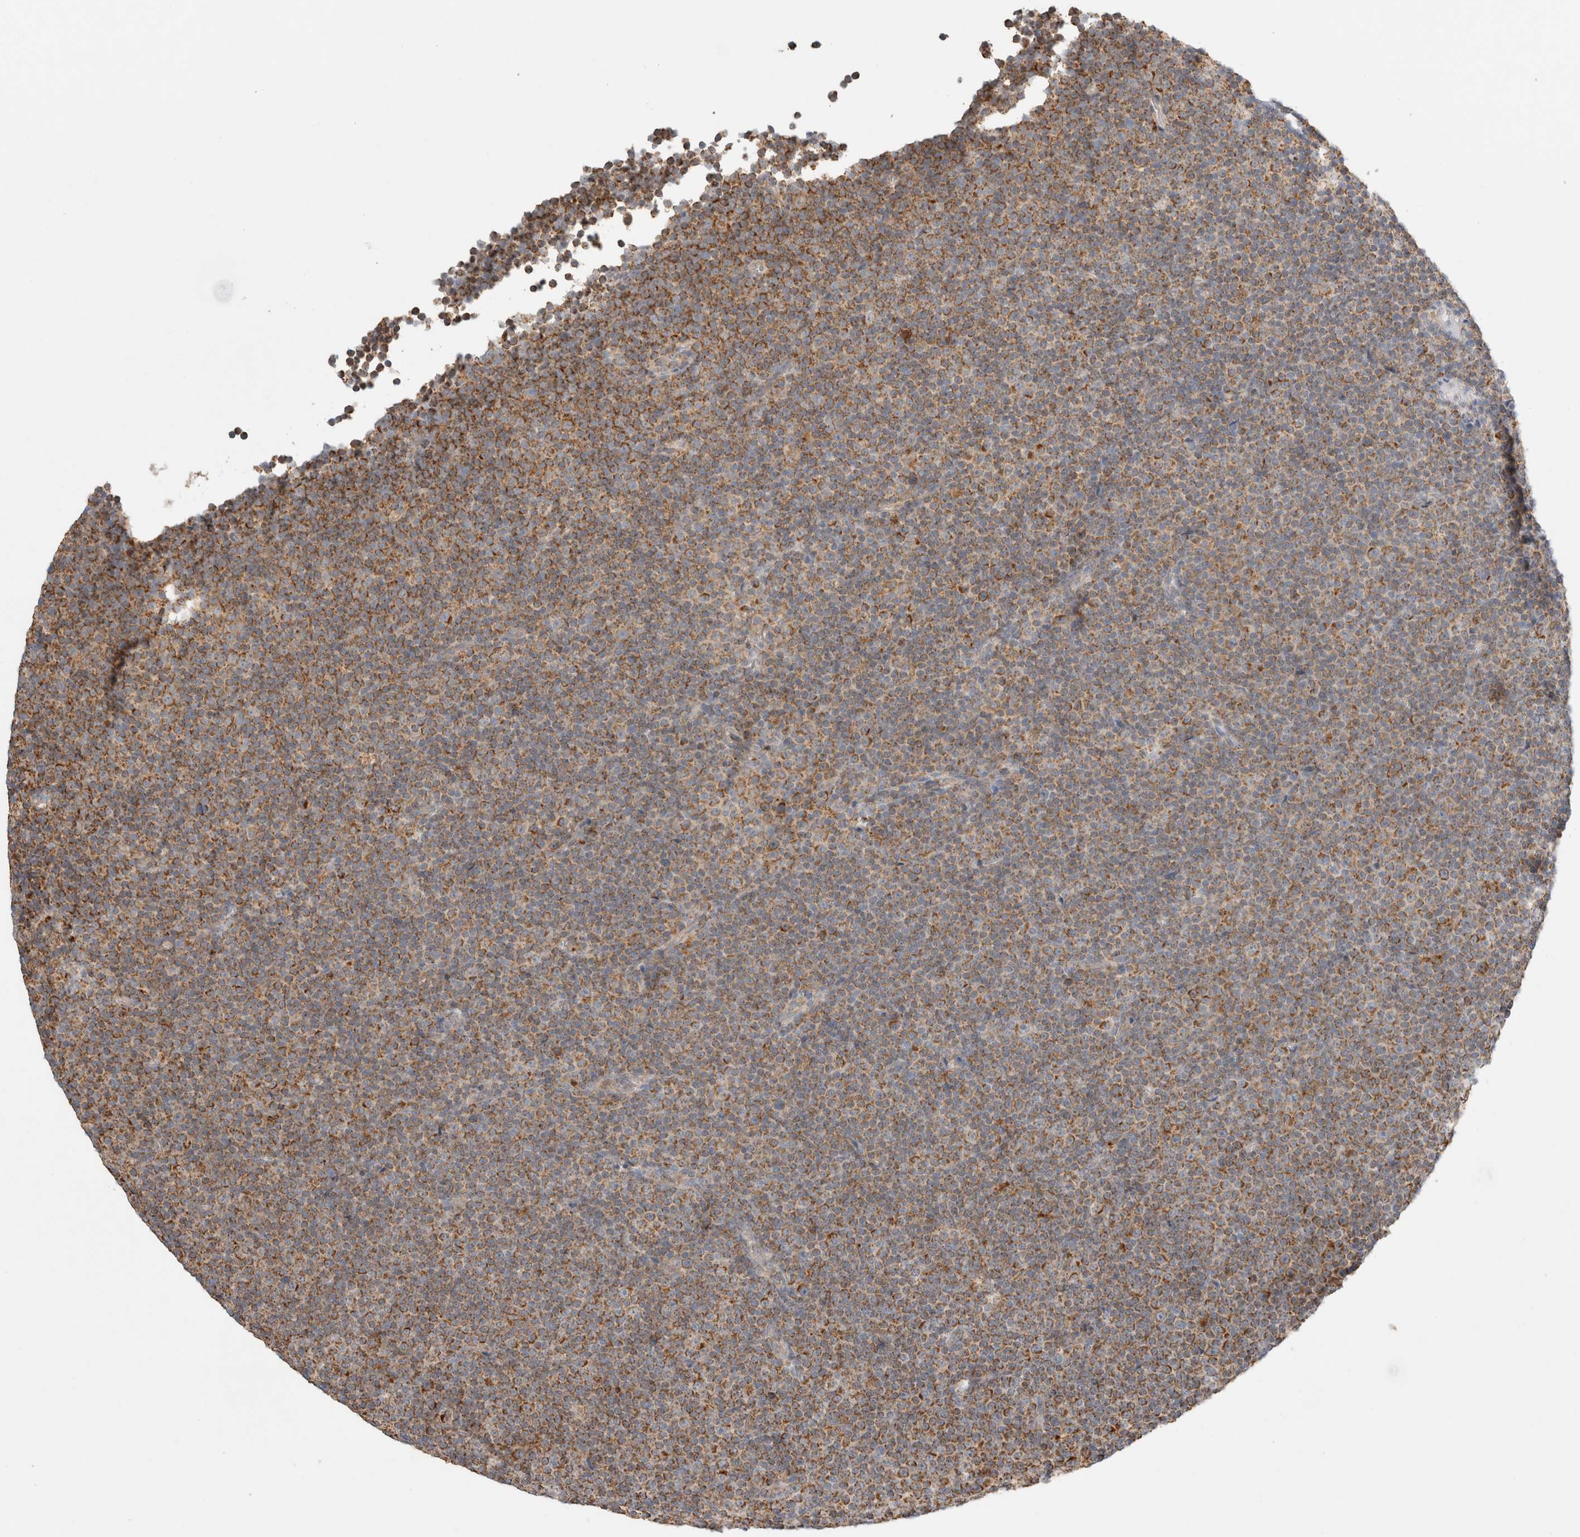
{"staining": {"intensity": "moderate", "quantity": ">75%", "location": "cytoplasmic/membranous"}, "tissue": "lymphoma", "cell_type": "Tumor cells", "image_type": "cancer", "snomed": [{"axis": "morphology", "description": "Malignant lymphoma, non-Hodgkin's type, Low grade"}, {"axis": "topography", "description": "Lymph node"}], "caption": "Lymphoma stained with immunohistochemistry displays moderate cytoplasmic/membranous expression in approximately >75% of tumor cells. (brown staining indicates protein expression, while blue staining denotes nuclei).", "gene": "HROB", "patient": {"sex": "female", "age": 67}}